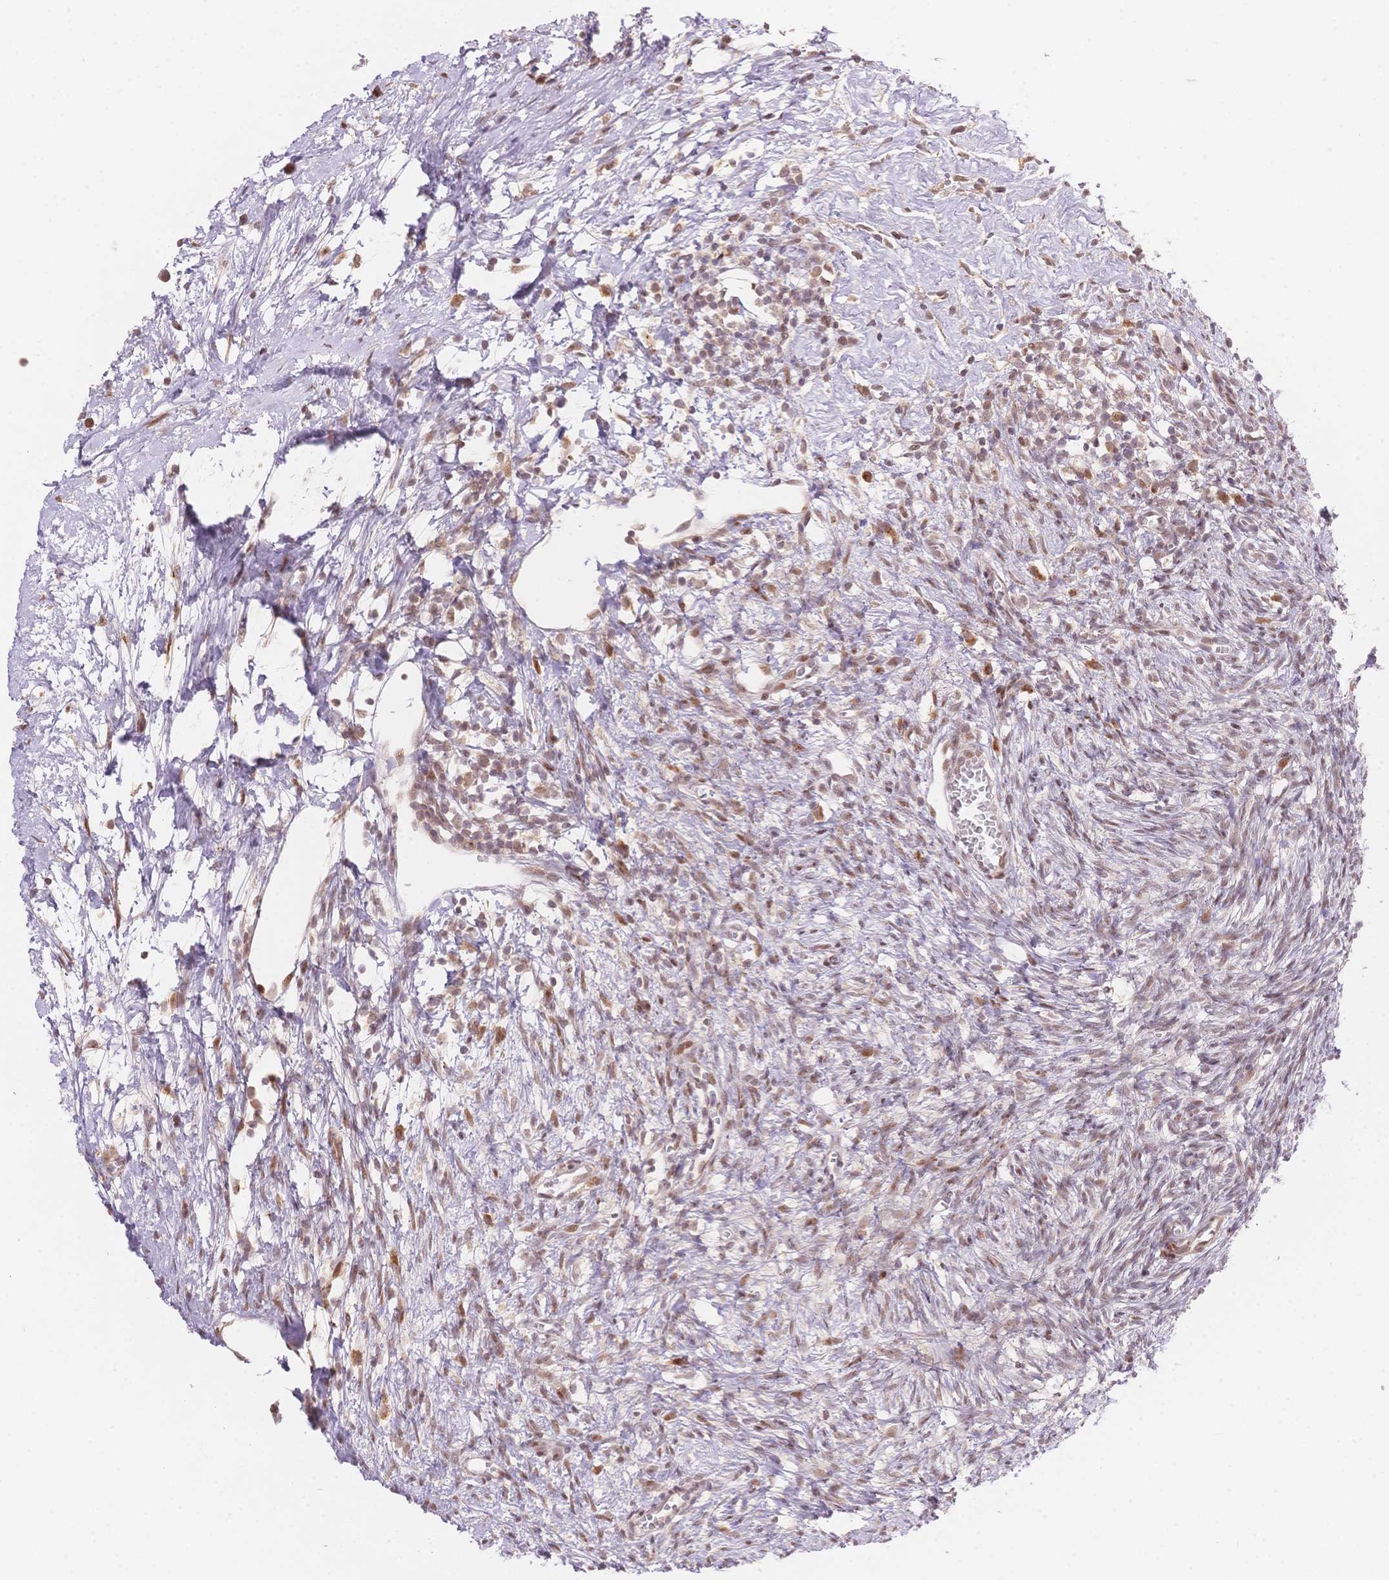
{"staining": {"intensity": "weak", "quantity": "25%-75%", "location": "cytoplasmic/membranous,nuclear"}, "tissue": "ovary", "cell_type": "Ovarian stroma cells", "image_type": "normal", "snomed": [{"axis": "morphology", "description": "Normal tissue, NOS"}, {"axis": "topography", "description": "Ovary"}], "caption": "The photomicrograph shows a brown stain indicating the presence of a protein in the cytoplasmic/membranous,nuclear of ovarian stroma cells in ovary. Immunohistochemistry (ihc) stains the protein of interest in brown and the nuclei are stained blue.", "gene": "STK39", "patient": {"sex": "female", "age": 41}}